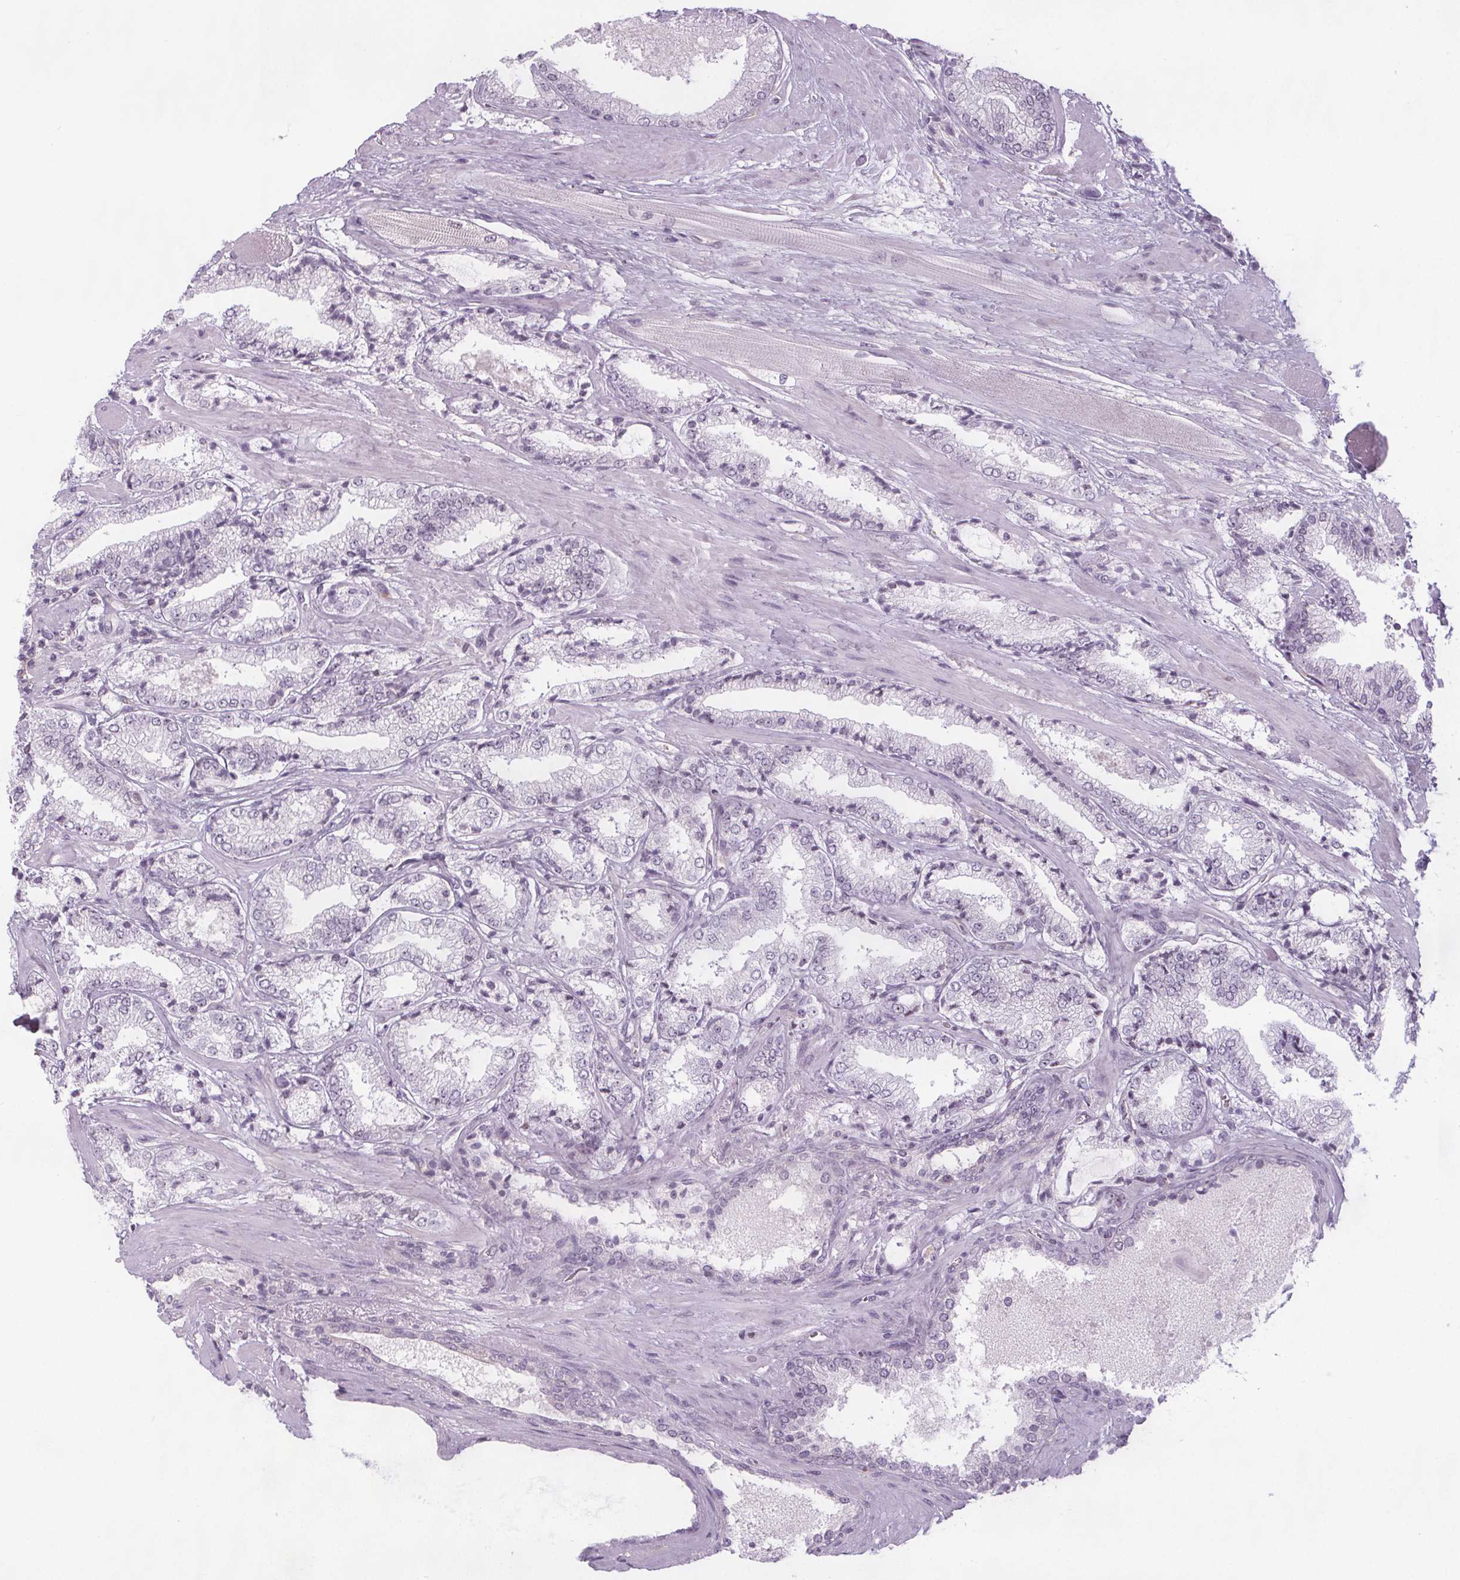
{"staining": {"intensity": "weak", "quantity": "<25%", "location": "nuclear"}, "tissue": "prostate cancer", "cell_type": "Tumor cells", "image_type": "cancer", "snomed": [{"axis": "morphology", "description": "Adenocarcinoma, High grade"}, {"axis": "topography", "description": "Prostate"}], "caption": "Immunohistochemical staining of human prostate cancer displays no significant staining in tumor cells.", "gene": "NOLC1", "patient": {"sex": "male", "age": 67}}